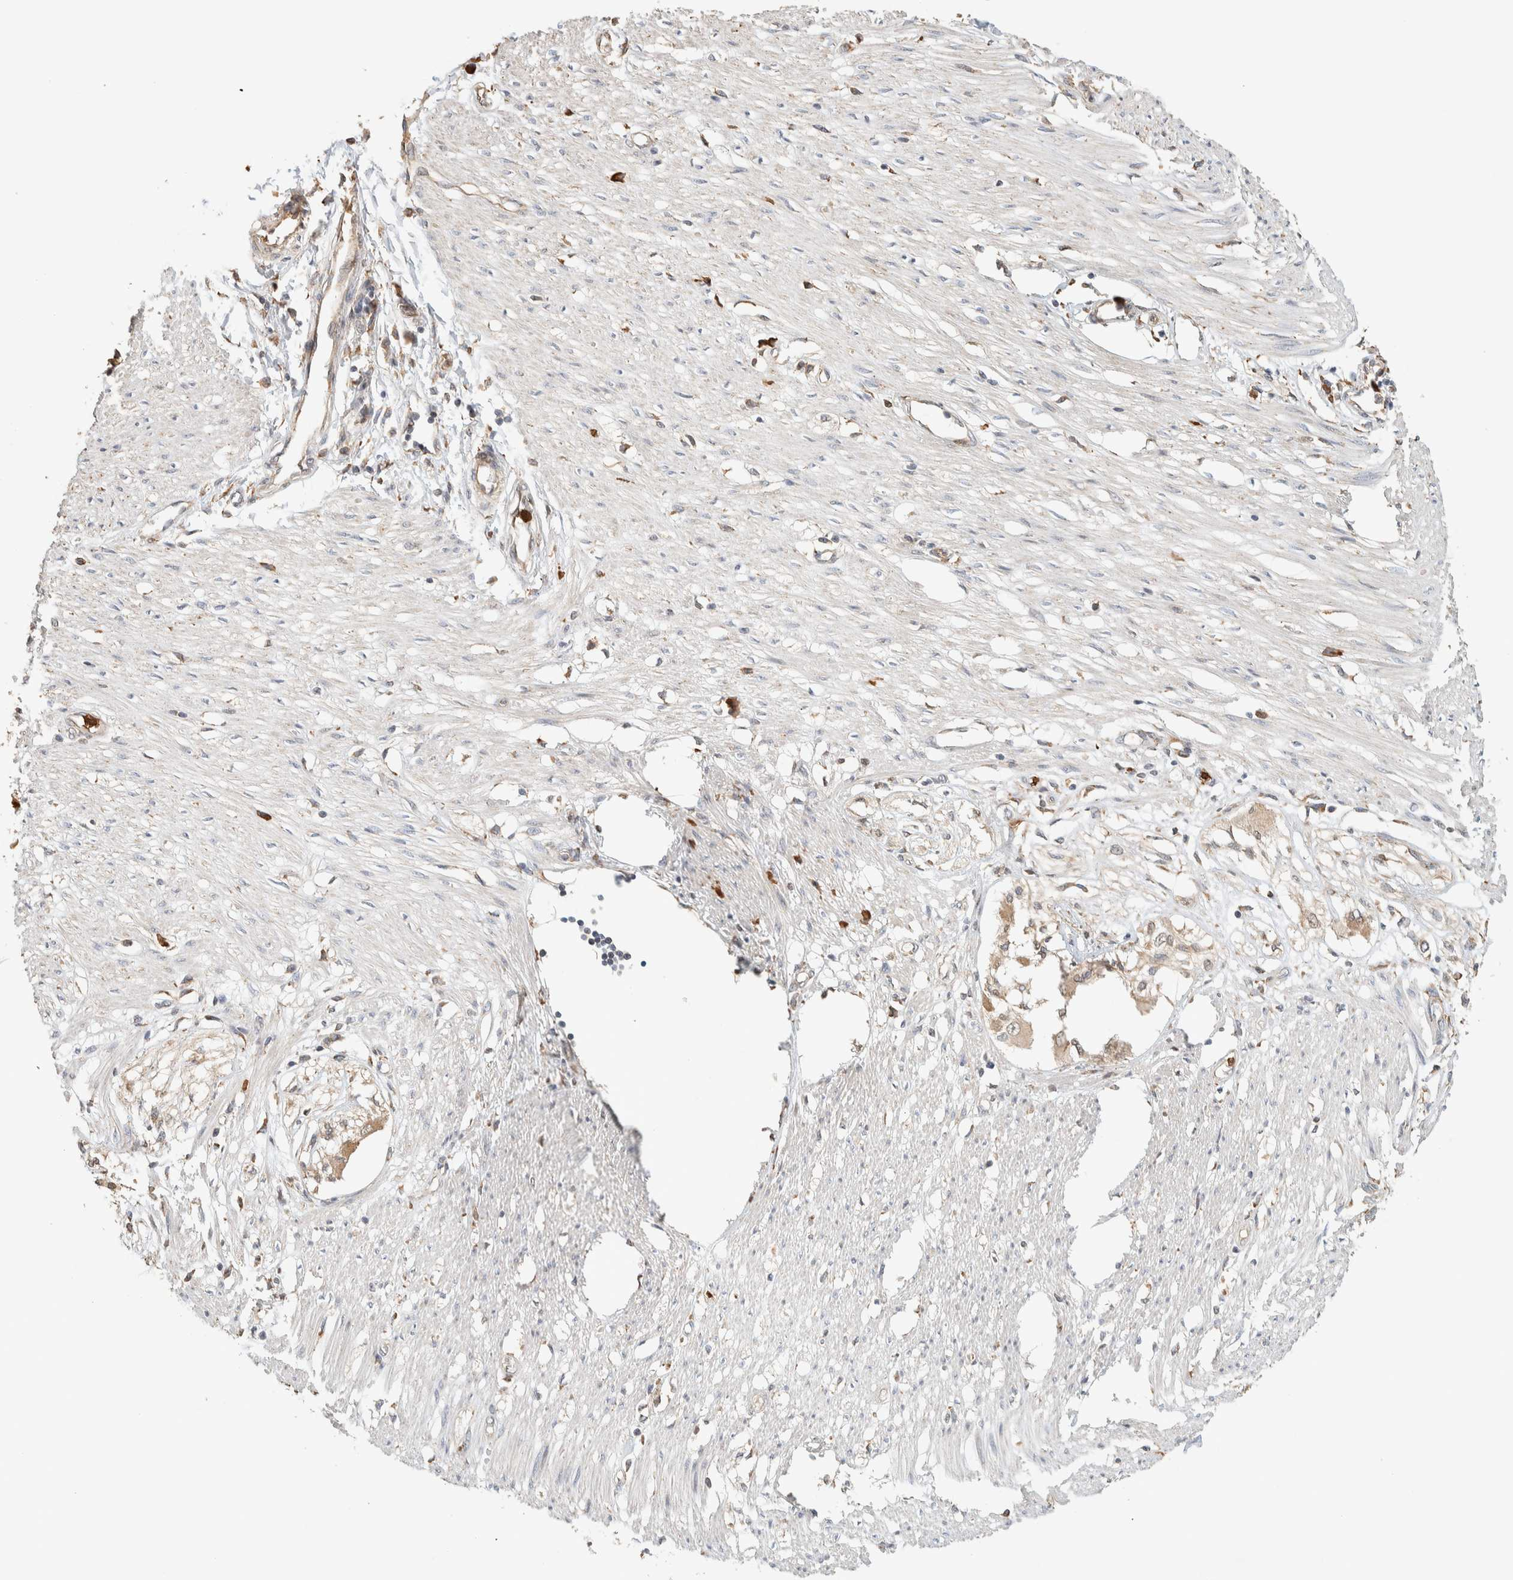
{"staining": {"intensity": "moderate", "quantity": ">75%", "location": "cytoplasmic/membranous"}, "tissue": "soft tissue", "cell_type": "Fibroblasts", "image_type": "normal", "snomed": [{"axis": "morphology", "description": "Normal tissue, NOS"}, {"axis": "morphology", "description": "Adenocarcinoma, NOS"}, {"axis": "topography", "description": "Colon"}, {"axis": "topography", "description": "Peripheral nerve tissue"}], "caption": "Immunohistochemistry micrograph of normal soft tissue stained for a protein (brown), which exhibits medium levels of moderate cytoplasmic/membranous staining in about >75% of fibroblasts.", "gene": "TTC3", "patient": {"sex": "male", "age": 14}}